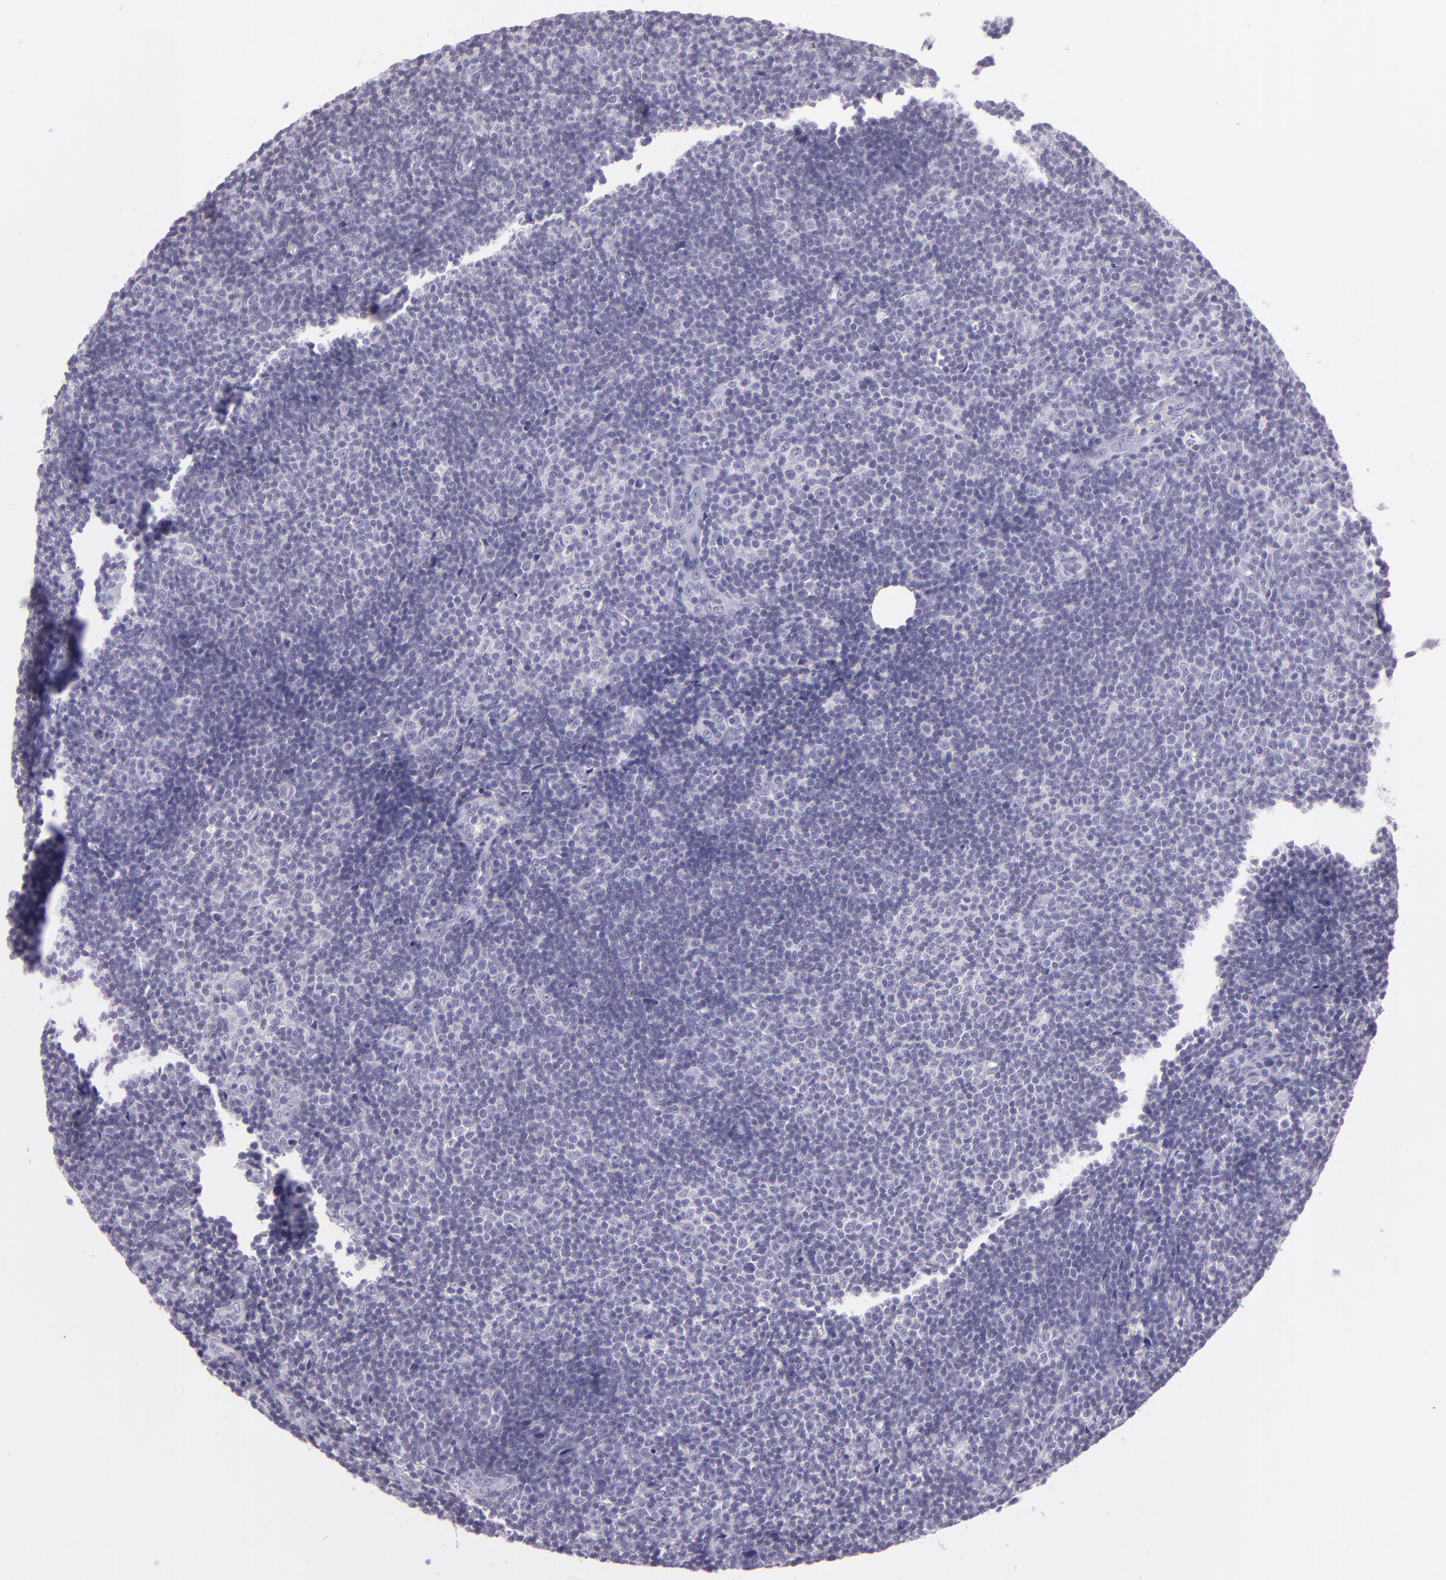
{"staining": {"intensity": "negative", "quantity": "none", "location": "none"}, "tissue": "lymphoma", "cell_type": "Tumor cells", "image_type": "cancer", "snomed": [{"axis": "morphology", "description": "Malignant lymphoma, non-Hodgkin's type, Low grade"}, {"axis": "topography", "description": "Lymph node"}], "caption": "There is no significant staining in tumor cells of low-grade malignant lymphoma, non-Hodgkin's type.", "gene": "MUC6", "patient": {"sex": "male", "age": 49}}